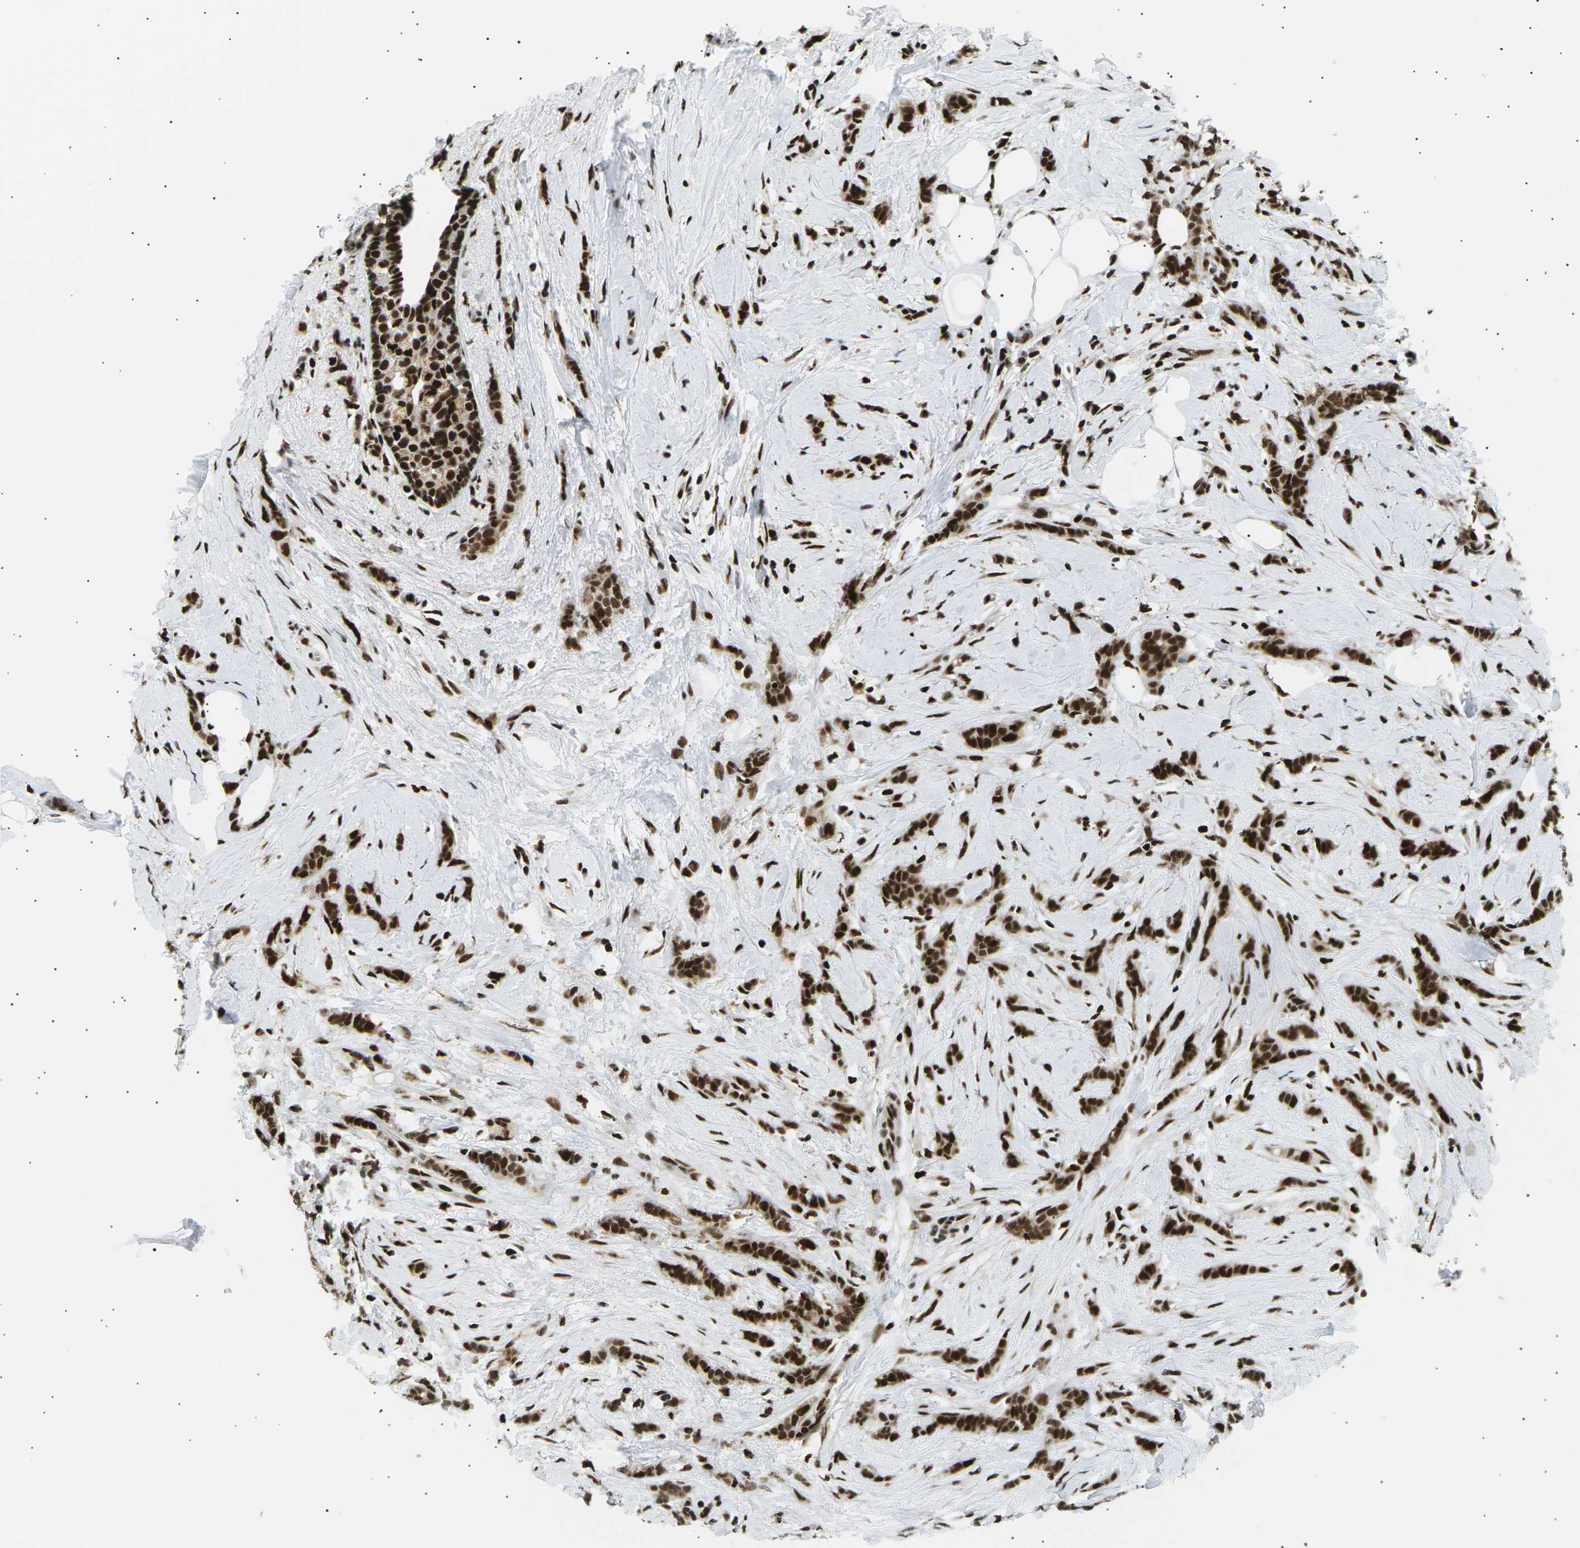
{"staining": {"intensity": "strong", "quantity": ">75%", "location": "cytoplasmic/membranous,nuclear"}, "tissue": "breast cancer", "cell_type": "Tumor cells", "image_type": "cancer", "snomed": [{"axis": "morphology", "description": "Lobular carcinoma, in situ"}, {"axis": "morphology", "description": "Lobular carcinoma"}, {"axis": "topography", "description": "Breast"}], "caption": "A micrograph of human breast cancer stained for a protein reveals strong cytoplasmic/membranous and nuclear brown staining in tumor cells. (Brightfield microscopy of DAB IHC at high magnification).", "gene": "RPA2", "patient": {"sex": "female", "age": 41}}